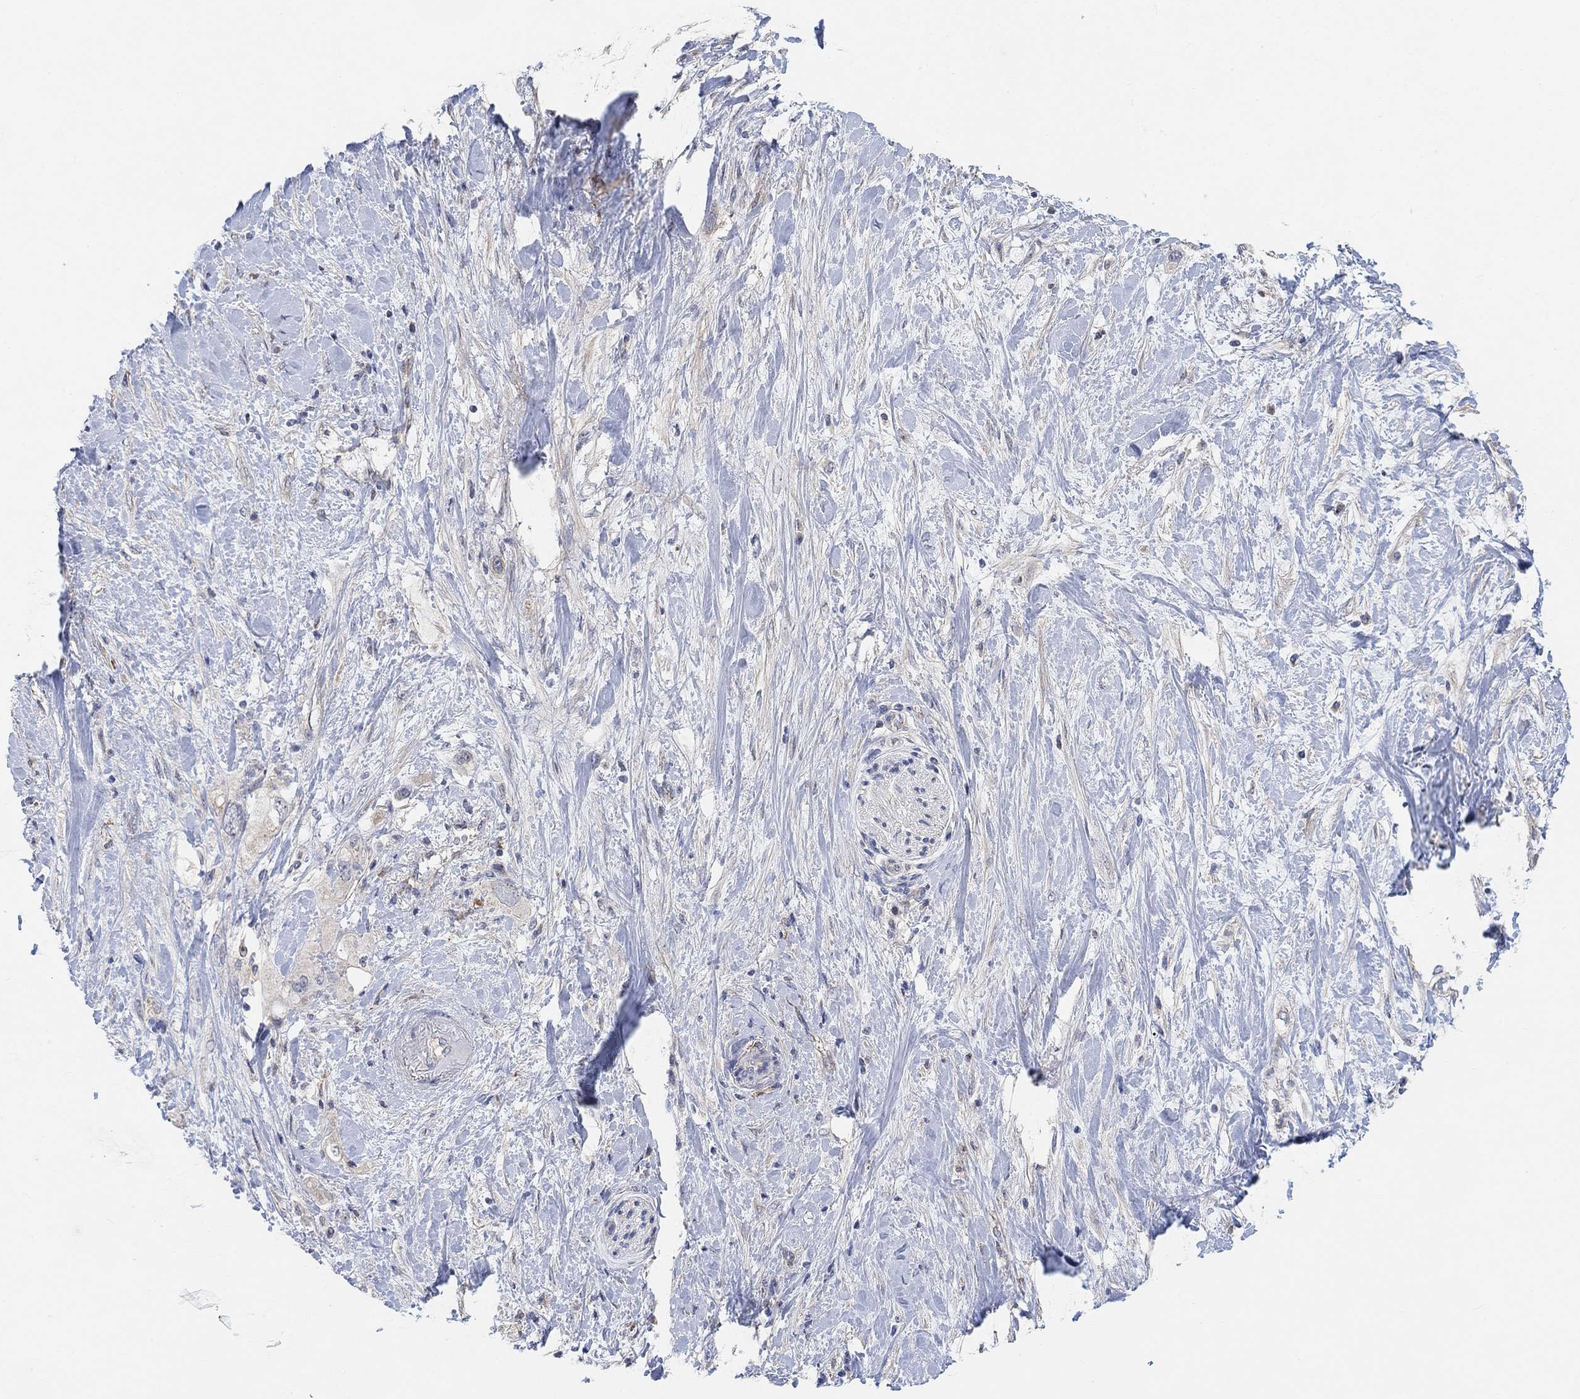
{"staining": {"intensity": "moderate", "quantity": "<25%", "location": "cytoplasmic/membranous"}, "tissue": "pancreatic cancer", "cell_type": "Tumor cells", "image_type": "cancer", "snomed": [{"axis": "morphology", "description": "Adenocarcinoma, NOS"}, {"axis": "topography", "description": "Pancreas"}], "caption": "Protein staining shows moderate cytoplasmic/membranous positivity in approximately <25% of tumor cells in pancreatic adenocarcinoma.", "gene": "HCRTR1", "patient": {"sex": "female", "age": 56}}